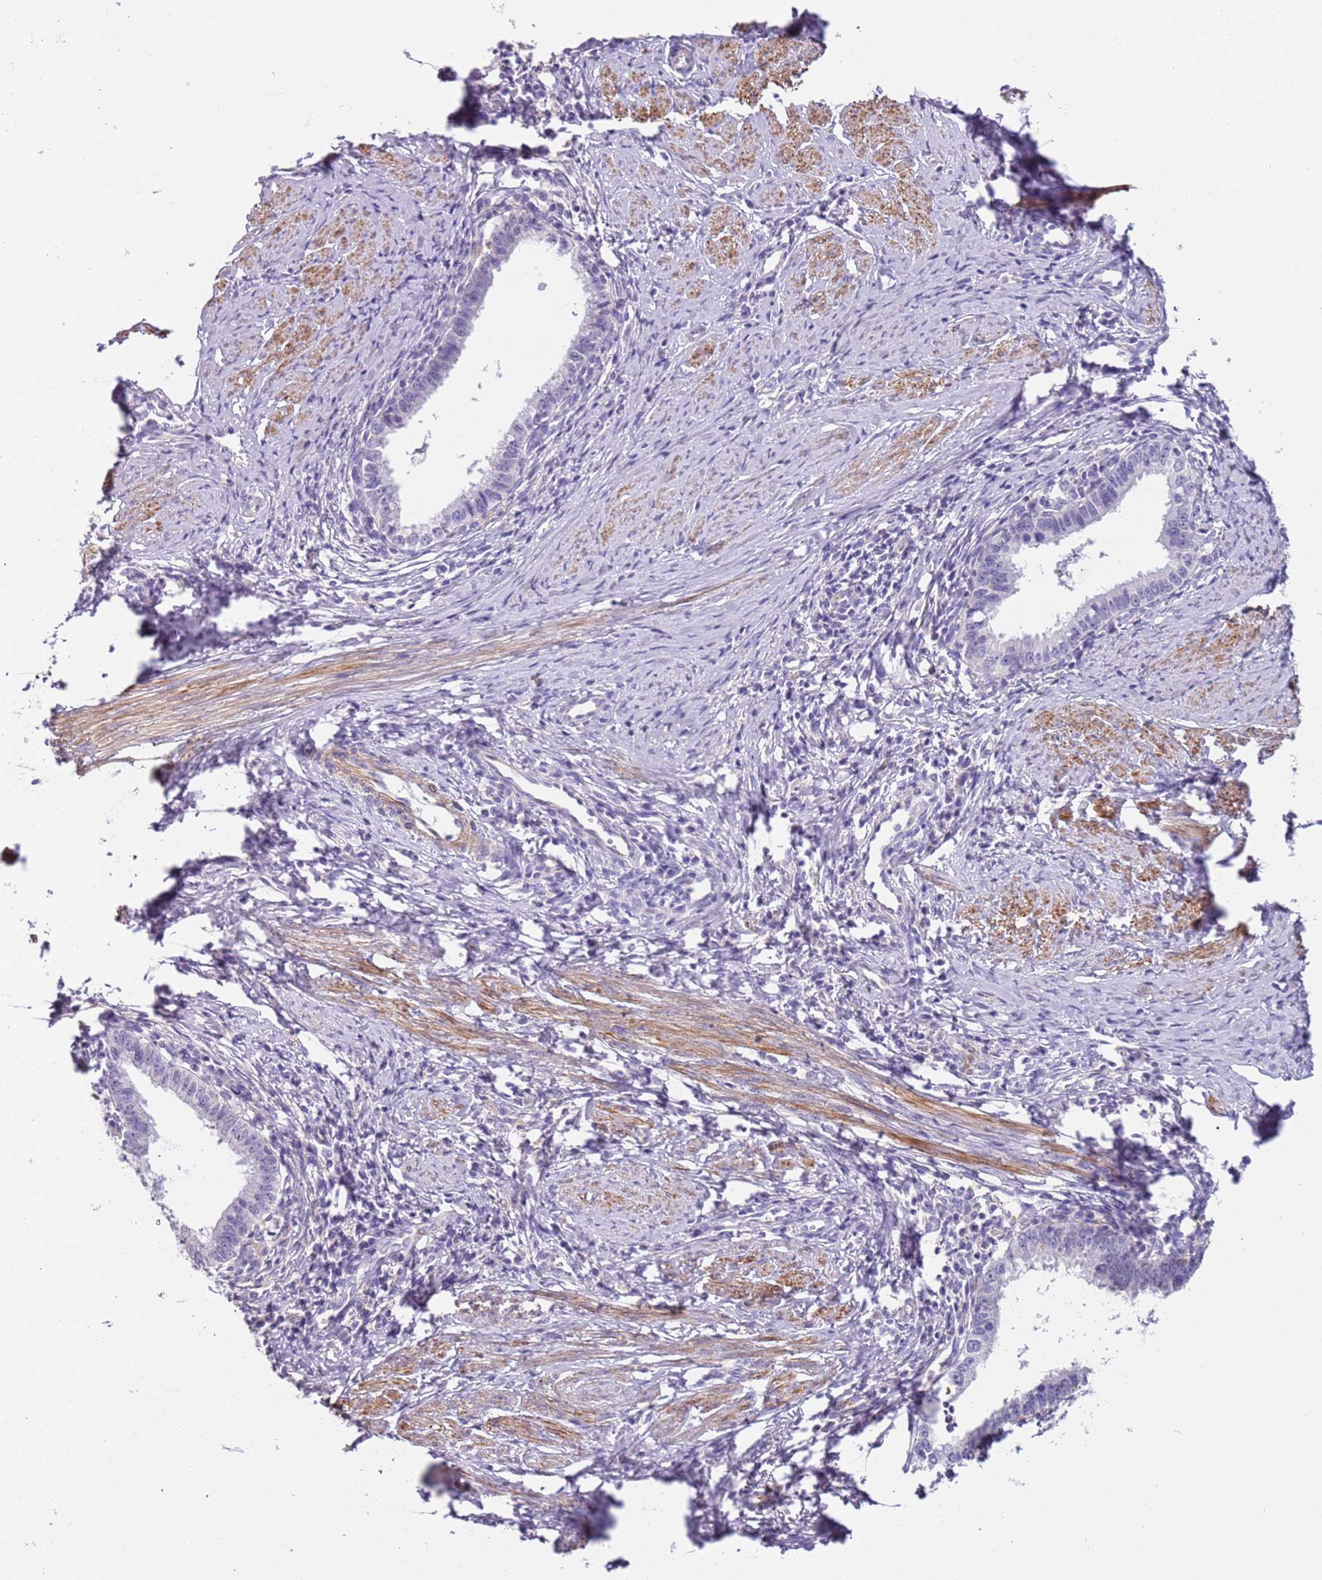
{"staining": {"intensity": "negative", "quantity": "none", "location": "none"}, "tissue": "cervical cancer", "cell_type": "Tumor cells", "image_type": "cancer", "snomed": [{"axis": "morphology", "description": "Adenocarcinoma, NOS"}, {"axis": "topography", "description": "Cervix"}], "caption": "There is no significant staining in tumor cells of cervical adenocarcinoma.", "gene": "PCGF2", "patient": {"sex": "female", "age": 36}}